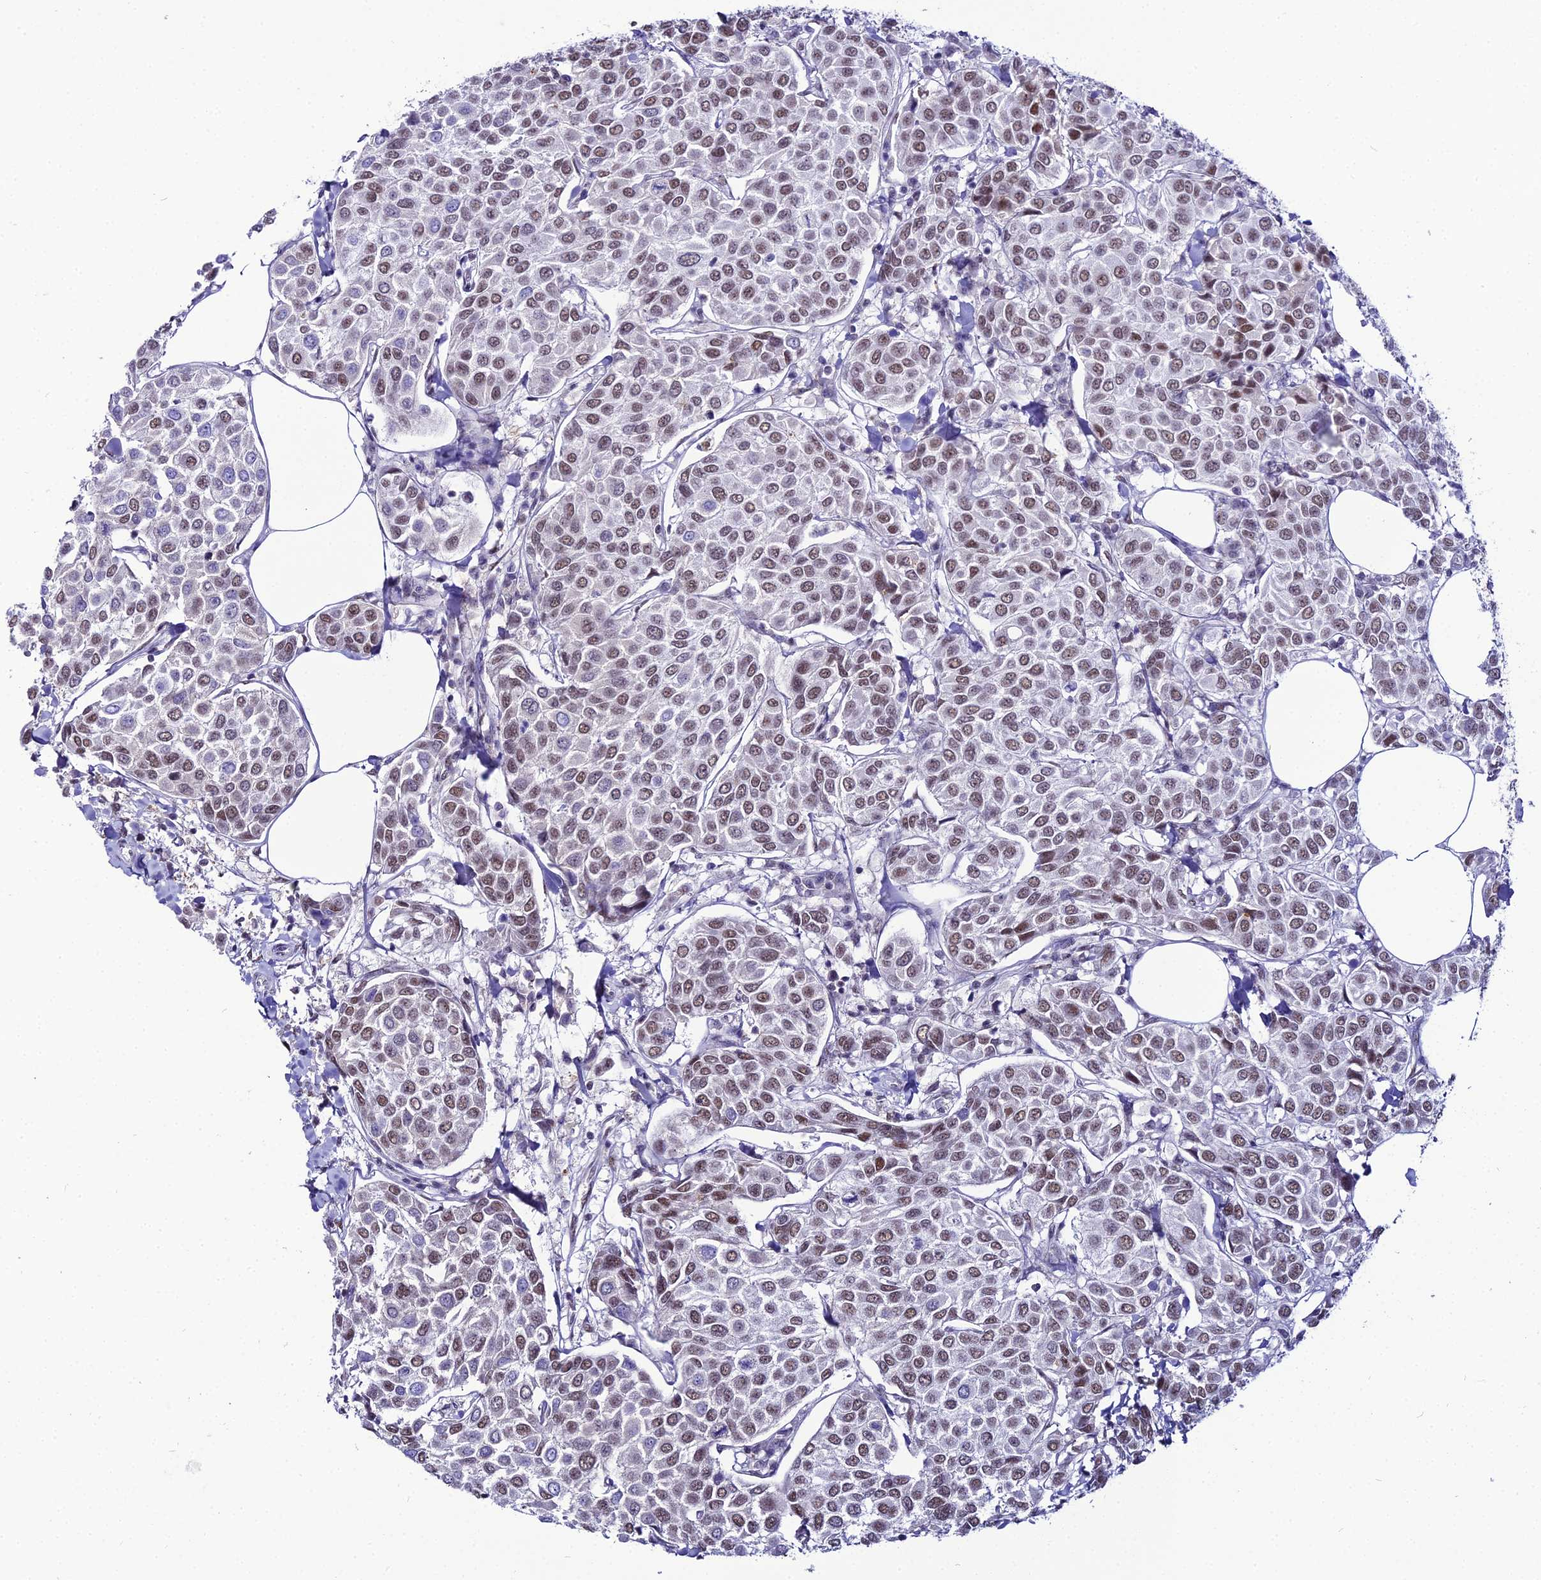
{"staining": {"intensity": "weak", "quantity": "25%-75%", "location": "nuclear"}, "tissue": "breast cancer", "cell_type": "Tumor cells", "image_type": "cancer", "snomed": [{"axis": "morphology", "description": "Duct carcinoma"}, {"axis": "topography", "description": "Breast"}], "caption": "Breast cancer (invasive ductal carcinoma) tissue exhibits weak nuclear expression in about 25%-75% of tumor cells, visualized by immunohistochemistry.", "gene": "RBM12", "patient": {"sex": "female", "age": 55}}